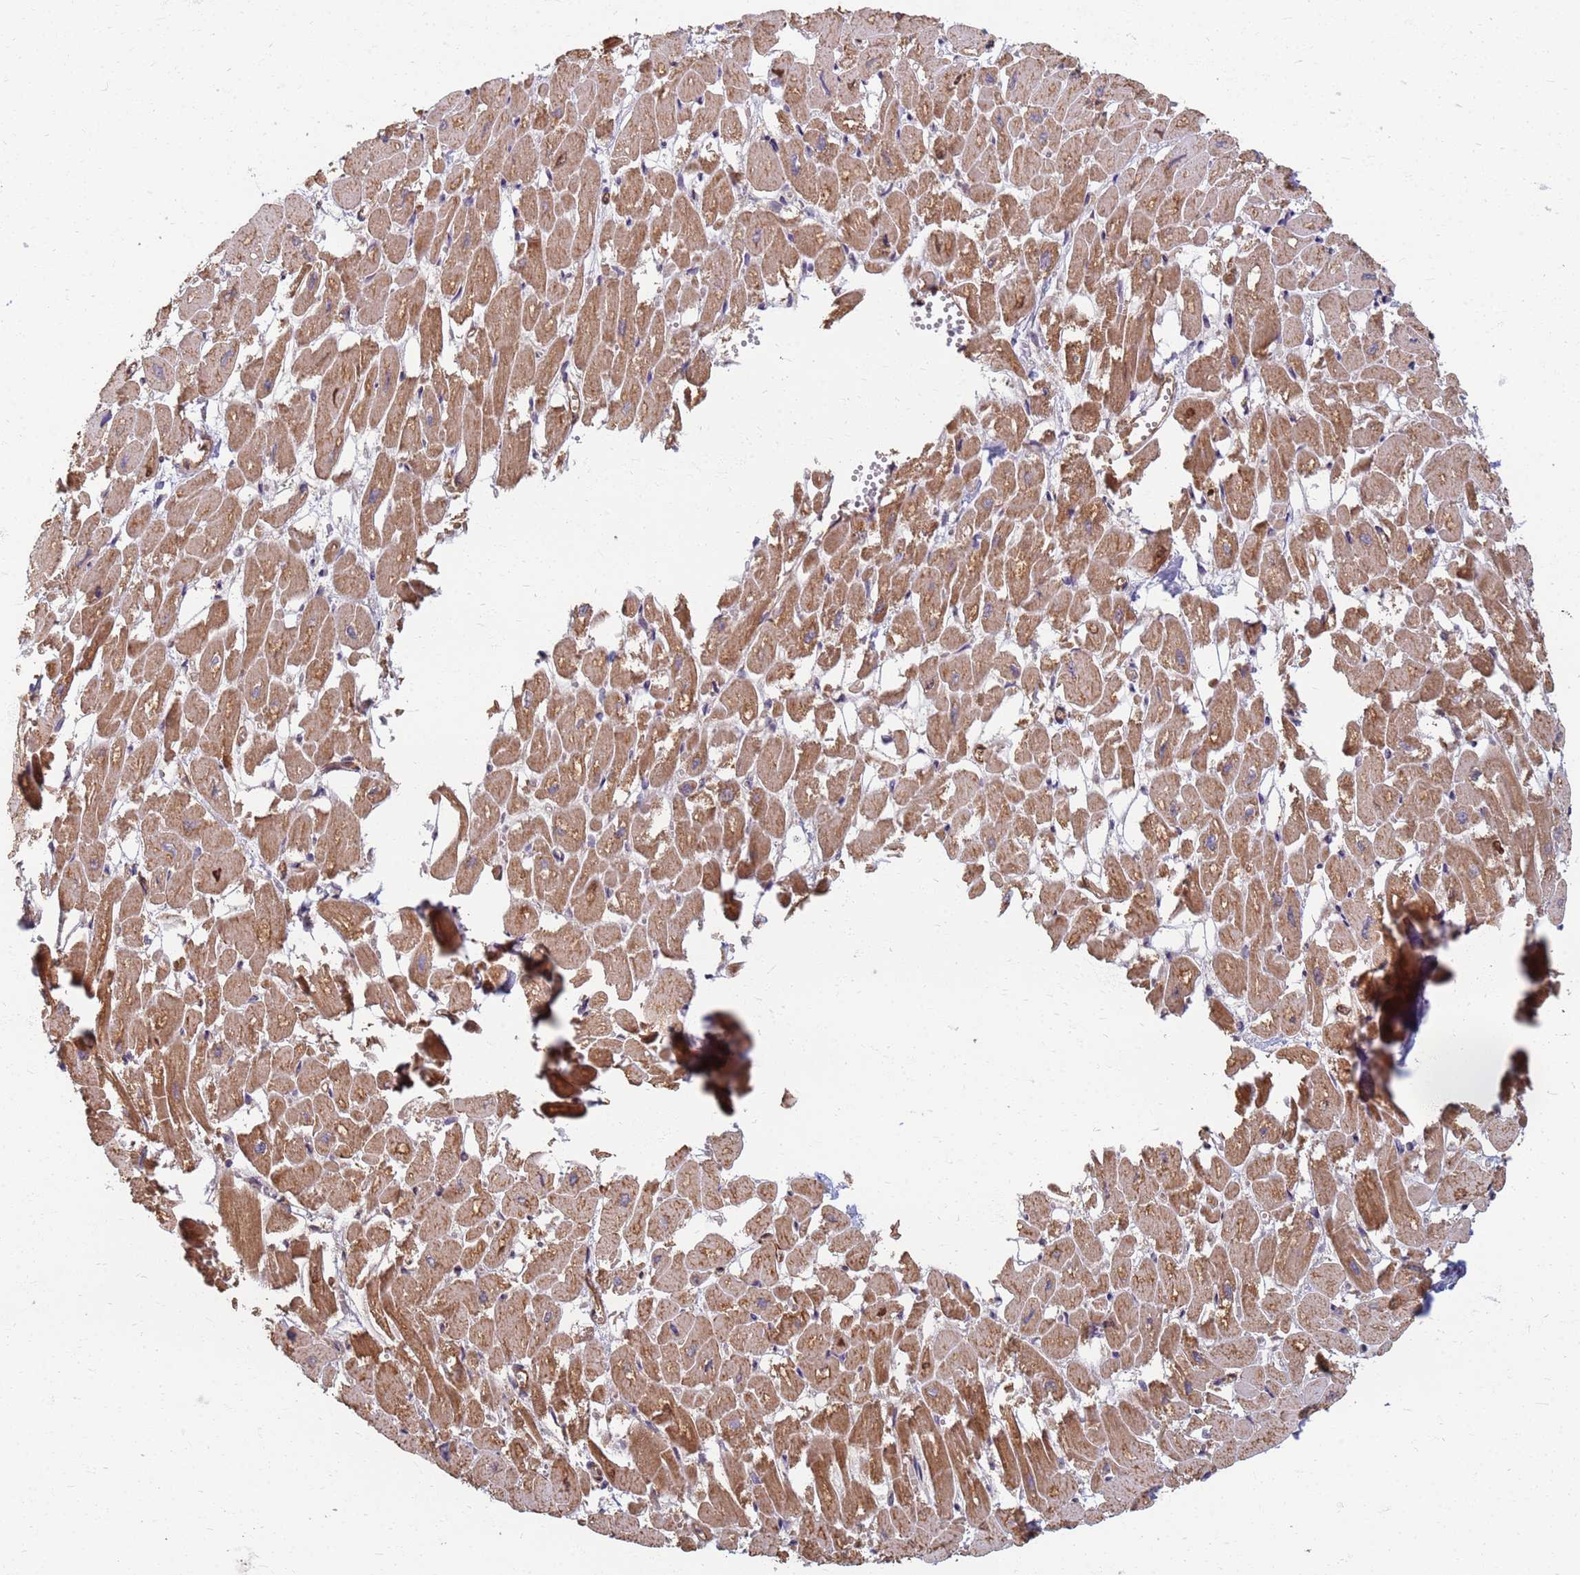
{"staining": {"intensity": "moderate", "quantity": ">75%", "location": "cytoplasmic/membranous"}, "tissue": "heart muscle", "cell_type": "Cardiomyocytes", "image_type": "normal", "snomed": [{"axis": "morphology", "description": "Normal tissue, NOS"}, {"axis": "topography", "description": "Heart"}], "caption": "Cardiomyocytes show medium levels of moderate cytoplasmic/membranous positivity in about >75% of cells in normal heart muscle. (Stains: DAB (3,3'-diaminobenzidine) in brown, nuclei in blue, Microscopy: brightfield microscopy at high magnification).", "gene": "ITGB4", "patient": {"sex": "male", "age": 54}}